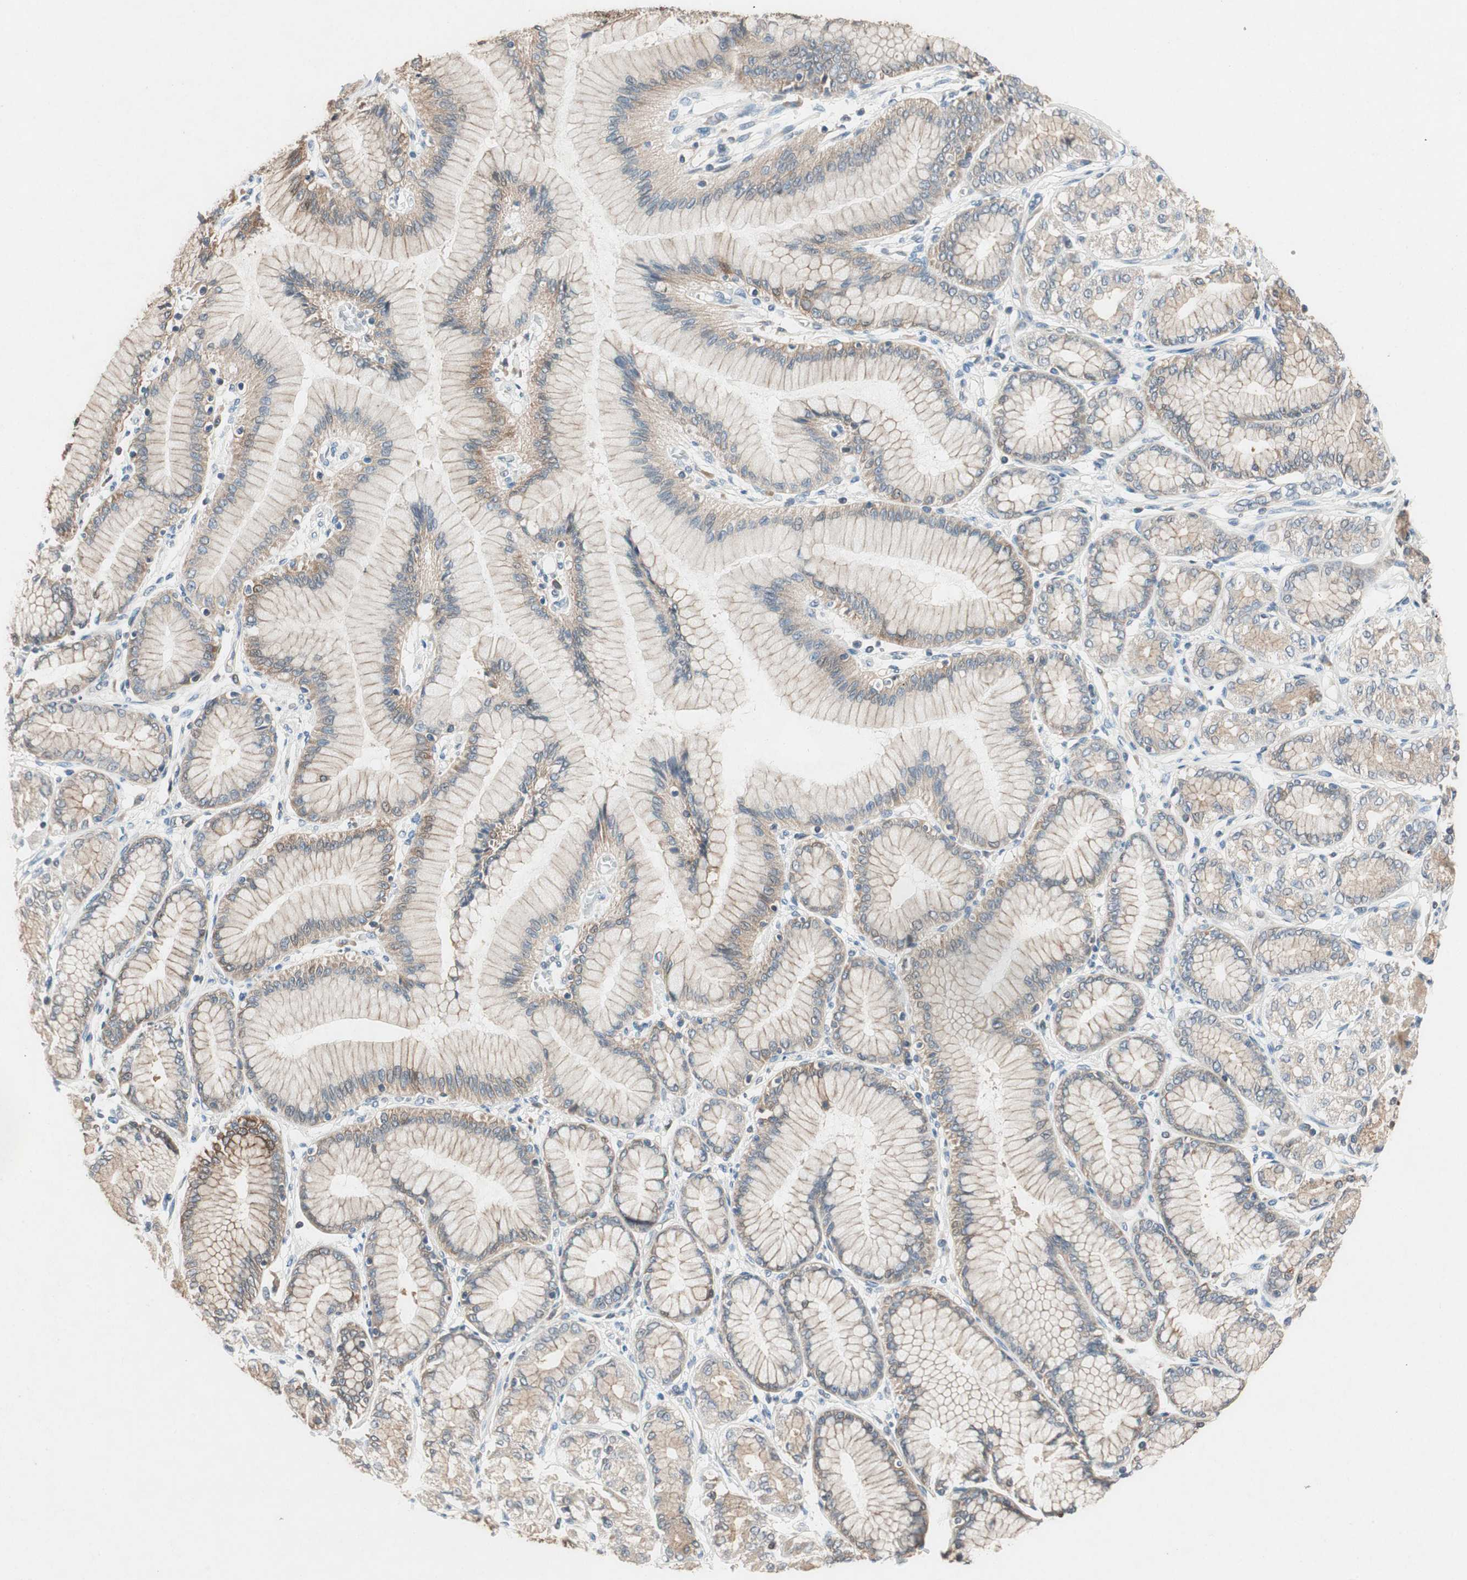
{"staining": {"intensity": "moderate", "quantity": ">75%", "location": "cytoplasmic/membranous,nuclear"}, "tissue": "stomach cancer", "cell_type": "Tumor cells", "image_type": "cancer", "snomed": [{"axis": "morphology", "description": "Normal tissue, NOS"}, {"axis": "morphology", "description": "Adenocarcinoma, NOS"}, {"axis": "topography", "description": "Stomach, upper"}, {"axis": "topography", "description": "Stomach"}], "caption": "High-magnification brightfield microscopy of stomach cancer (adenocarcinoma) stained with DAB (3,3'-diaminobenzidine) (brown) and counterstained with hematoxylin (blue). tumor cells exhibit moderate cytoplasmic/membranous and nuclear expression is identified in about>75% of cells.", "gene": "SERPINB5", "patient": {"sex": "female", "age": 65}}